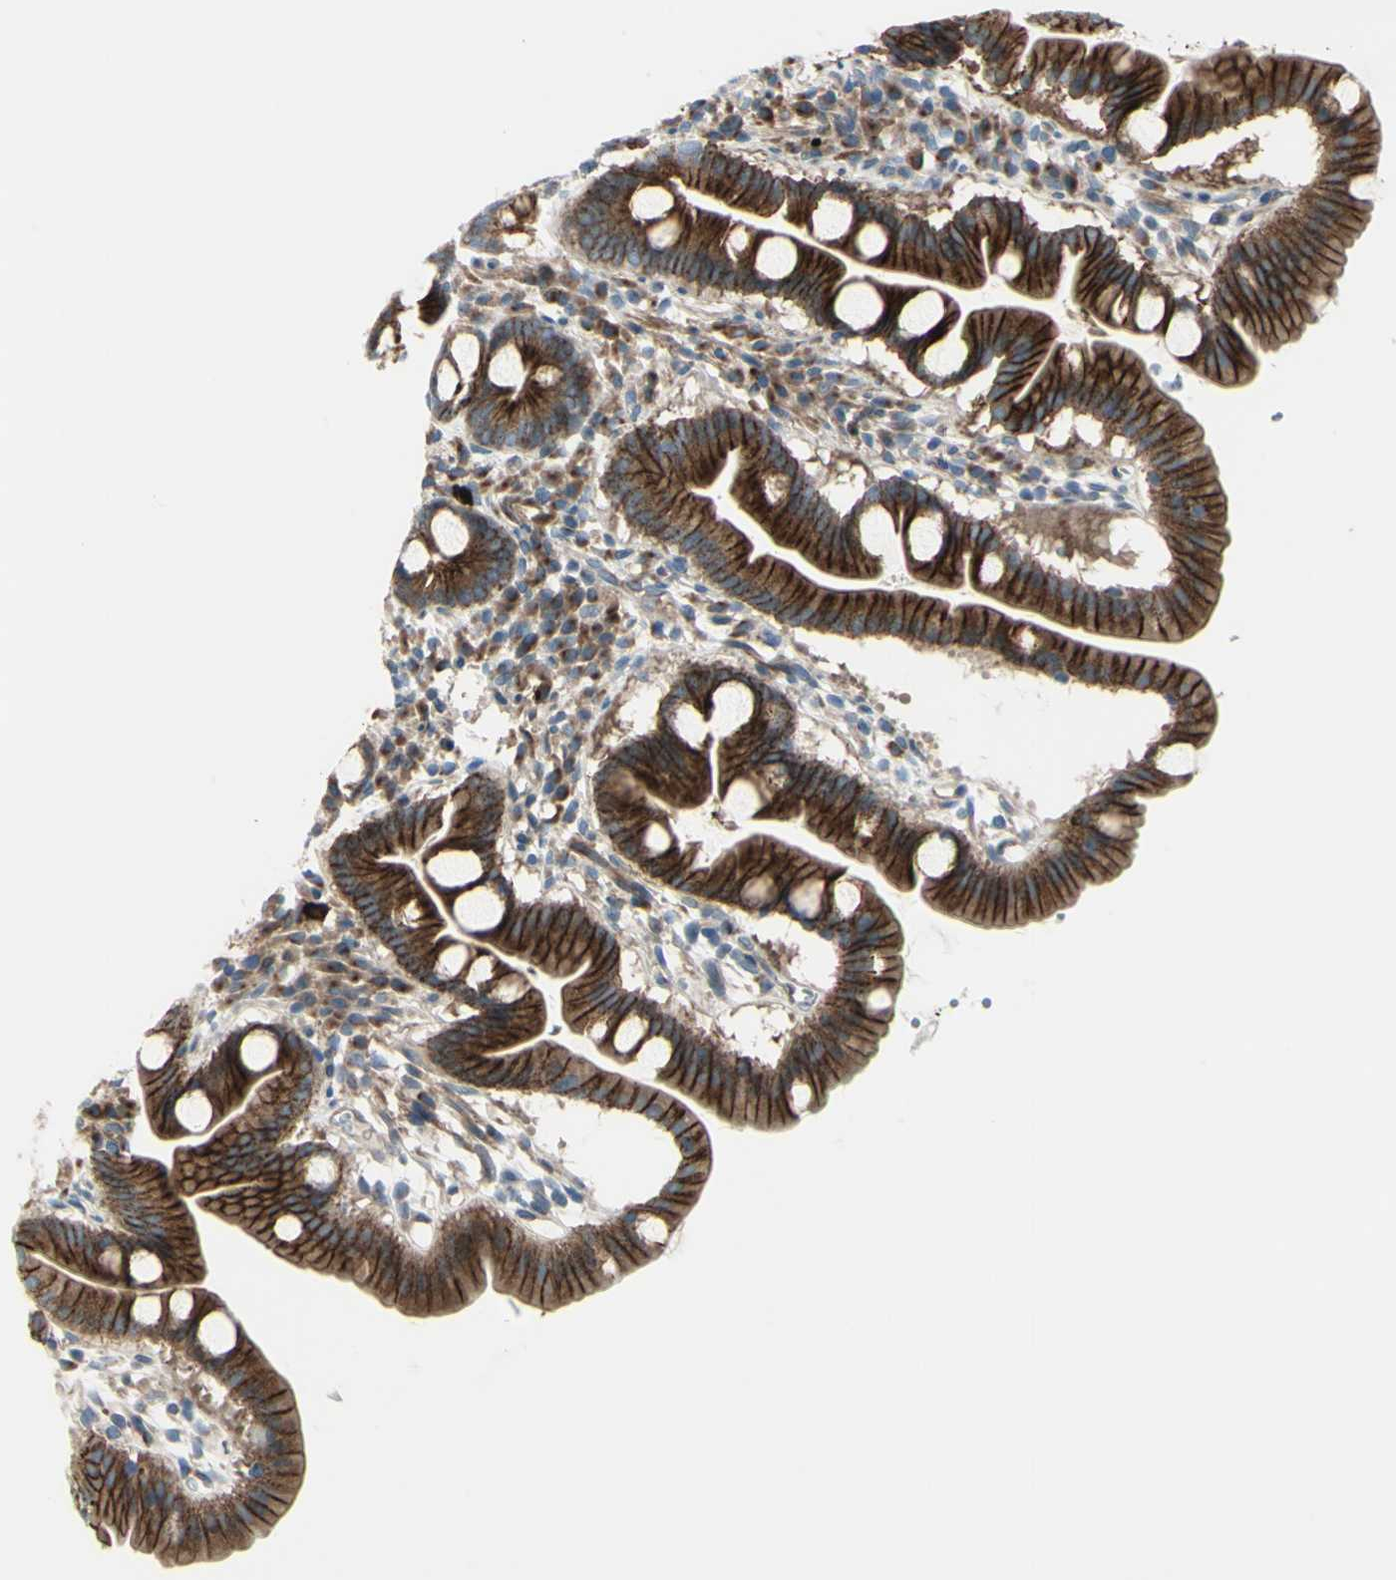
{"staining": {"intensity": "strong", "quantity": ">75%", "location": "cytoplasmic/membranous"}, "tissue": "duodenum", "cell_type": "Glandular cells", "image_type": "normal", "snomed": [{"axis": "morphology", "description": "Normal tissue, NOS"}, {"axis": "topography", "description": "Duodenum"}], "caption": "Glandular cells display high levels of strong cytoplasmic/membranous expression in about >75% of cells in normal human duodenum.", "gene": "LRRK1", "patient": {"sex": "male", "age": 50}}